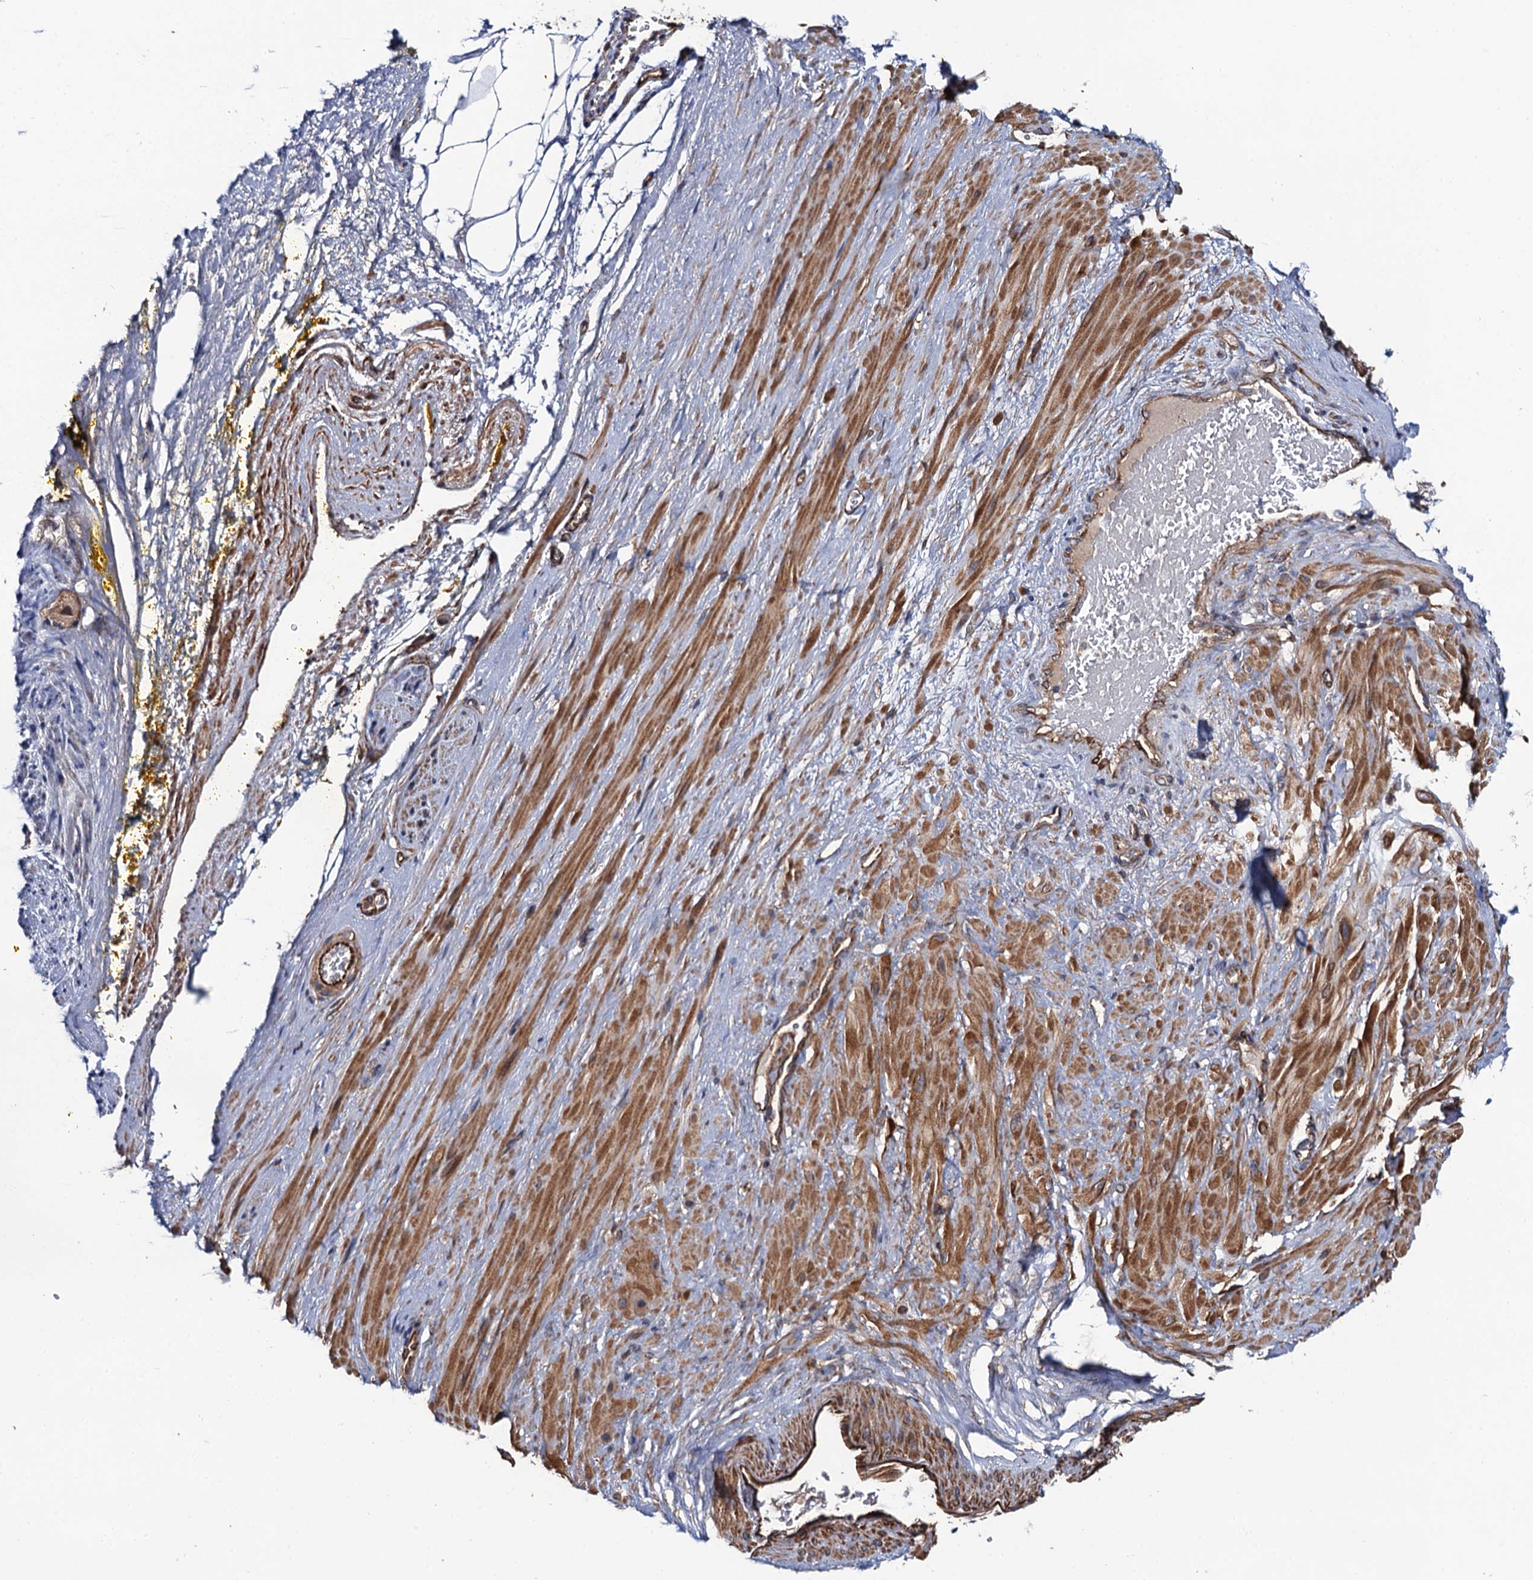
{"staining": {"intensity": "moderate", "quantity": "<25%", "location": "cytoplasmic/membranous"}, "tissue": "adipose tissue", "cell_type": "Adipocytes", "image_type": "normal", "snomed": [{"axis": "morphology", "description": "Normal tissue, NOS"}, {"axis": "morphology", "description": "Adenocarcinoma, Low grade"}, {"axis": "topography", "description": "Prostate"}, {"axis": "topography", "description": "Peripheral nerve tissue"}], "caption": "Protein staining by IHC displays moderate cytoplasmic/membranous positivity in approximately <25% of adipocytes in benign adipose tissue.", "gene": "FSIP1", "patient": {"sex": "male", "age": 63}}